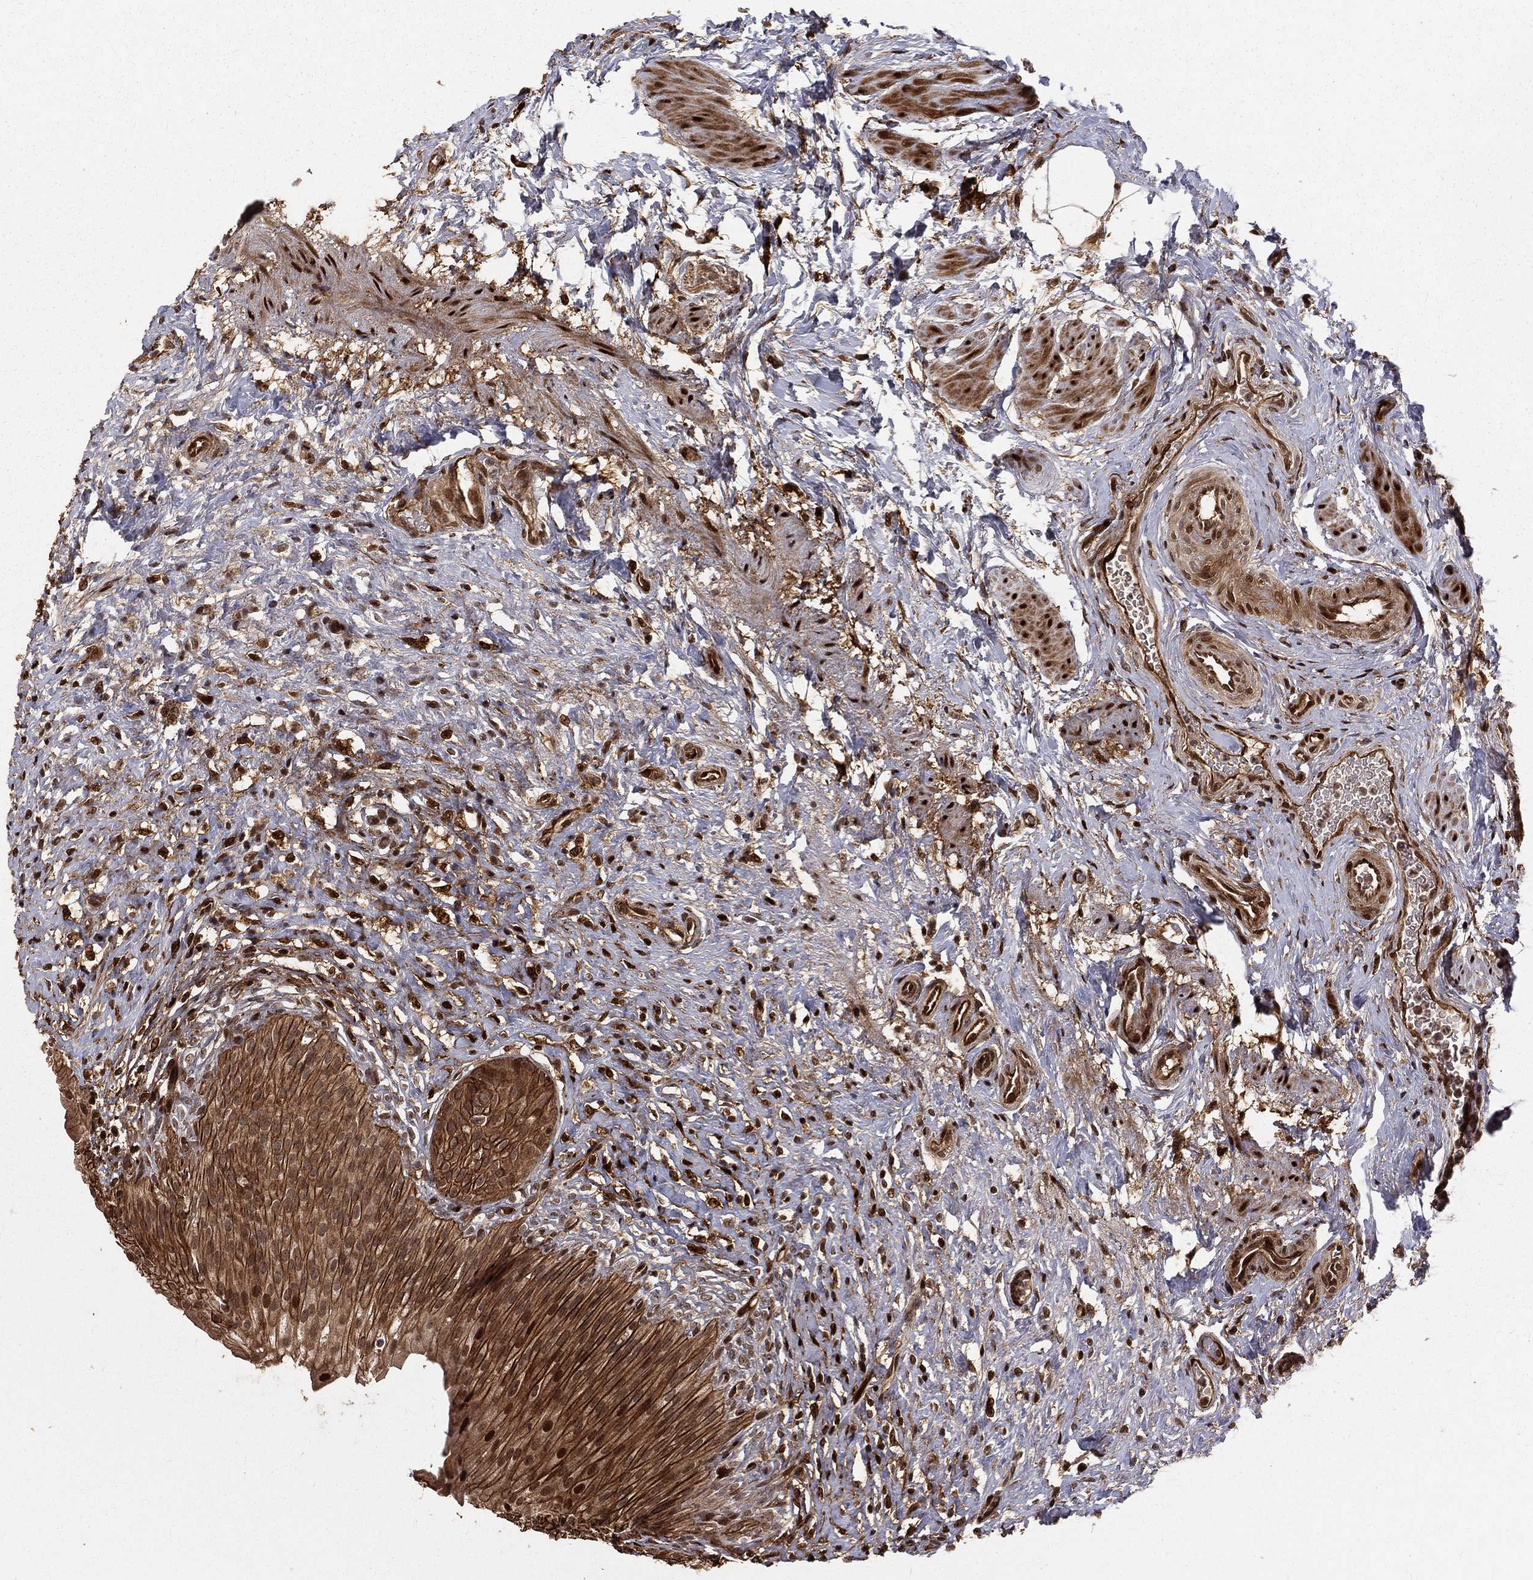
{"staining": {"intensity": "strong", "quantity": ">75%", "location": "cytoplasmic/membranous,nuclear"}, "tissue": "urinary bladder", "cell_type": "Urothelial cells", "image_type": "normal", "snomed": [{"axis": "morphology", "description": "Normal tissue, NOS"}, {"axis": "topography", "description": "Urinary bladder"}], "caption": "Protein analysis of normal urinary bladder exhibits strong cytoplasmic/membranous,nuclear expression in about >75% of urothelial cells. (DAB (3,3'-diaminobenzidine) IHC with brightfield microscopy, high magnification).", "gene": "MAPK1", "patient": {"sex": "male", "age": 46}}